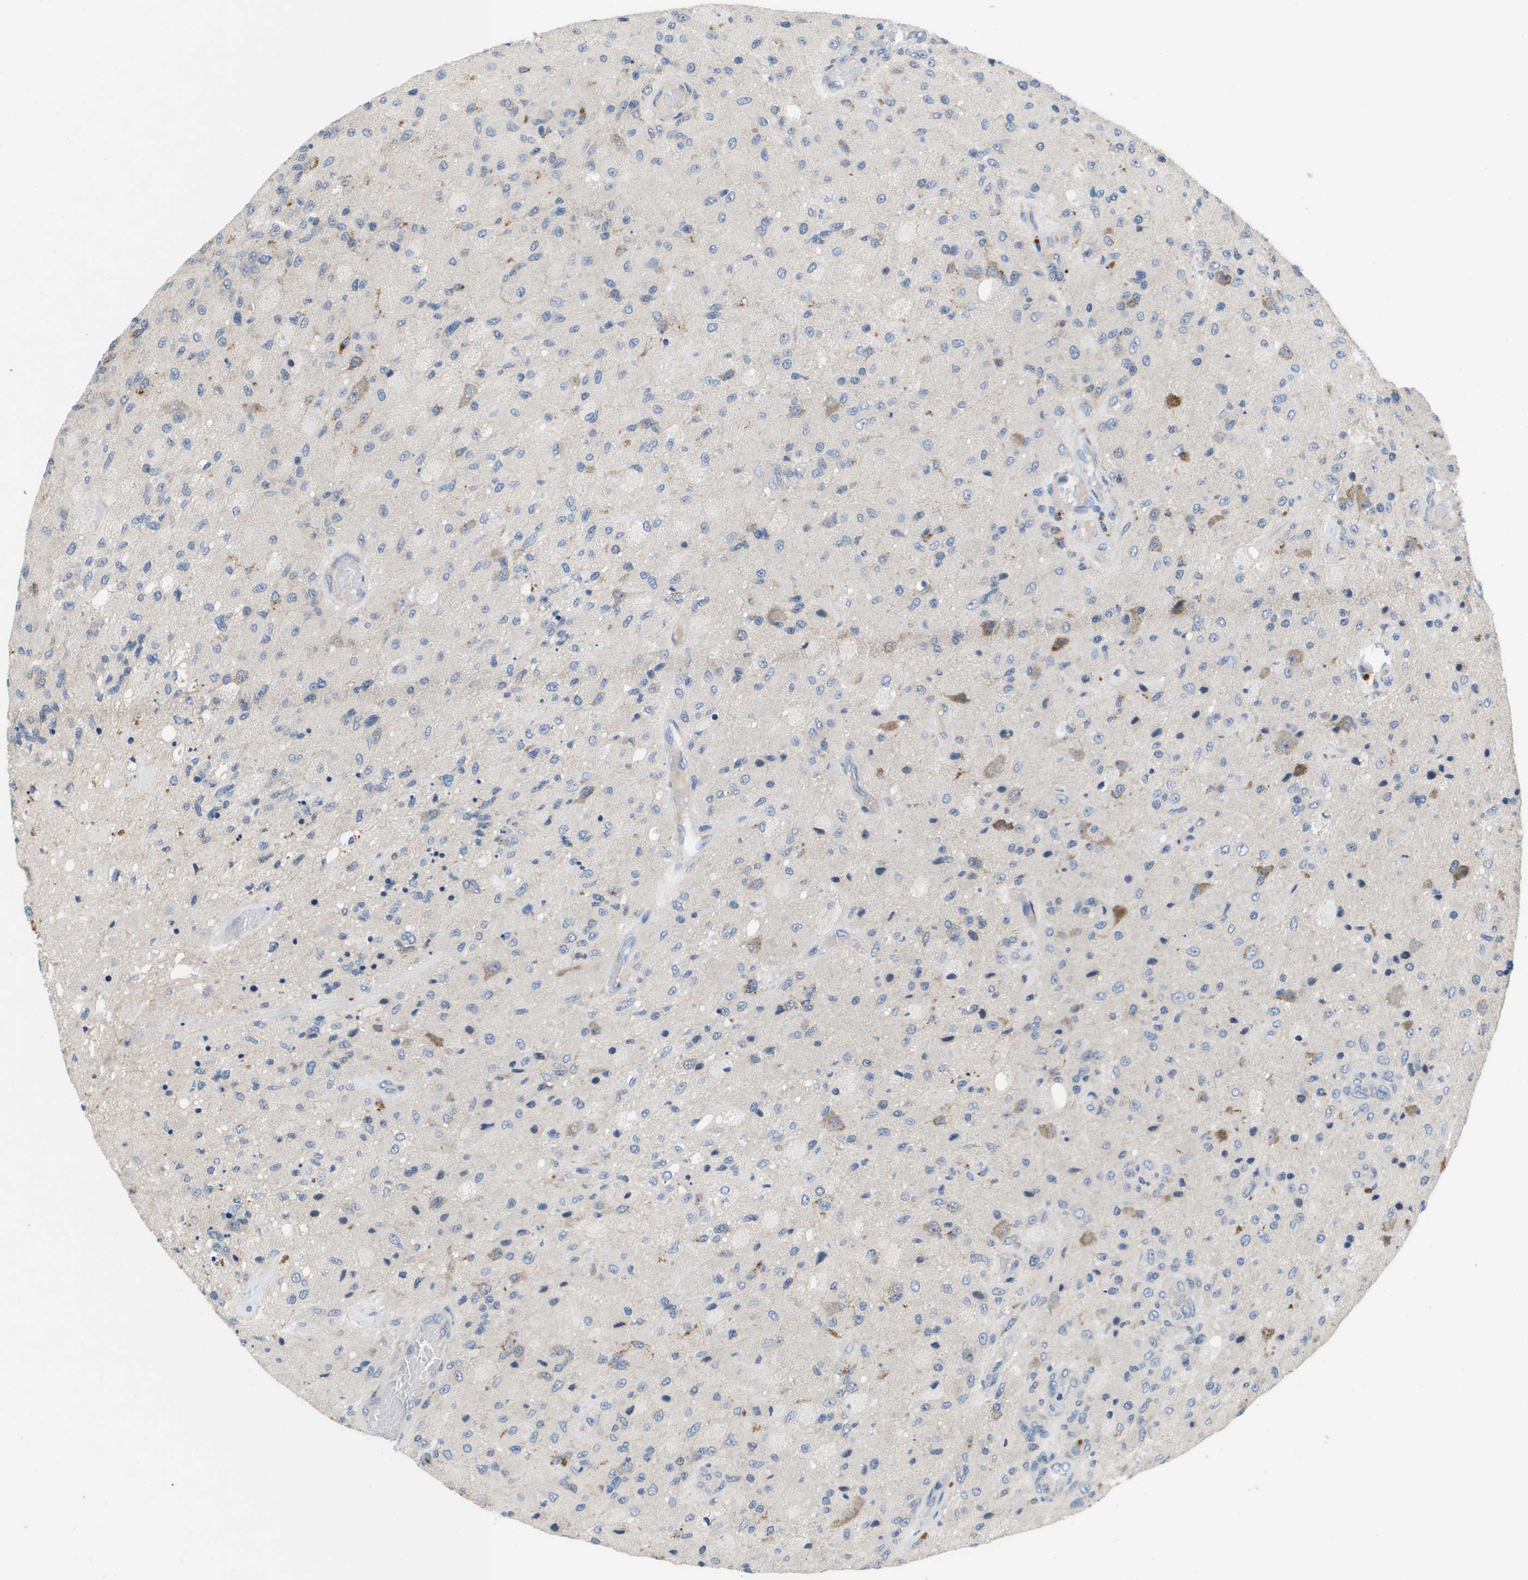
{"staining": {"intensity": "negative", "quantity": "none", "location": "none"}, "tissue": "glioma", "cell_type": "Tumor cells", "image_type": "cancer", "snomed": [{"axis": "morphology", "description": "Normal tissue, NOS"}, {"axis": "morphology", "description": "Glioma, malignant, High grade"}, {"axis": "topography", "description": "Cerebral cortex"}], "caption": "A micrograph of human glioma is negative for staining in tumor cells.", "gene": "SLC25A20", "patient": {"sex": "male", "age": 77}}